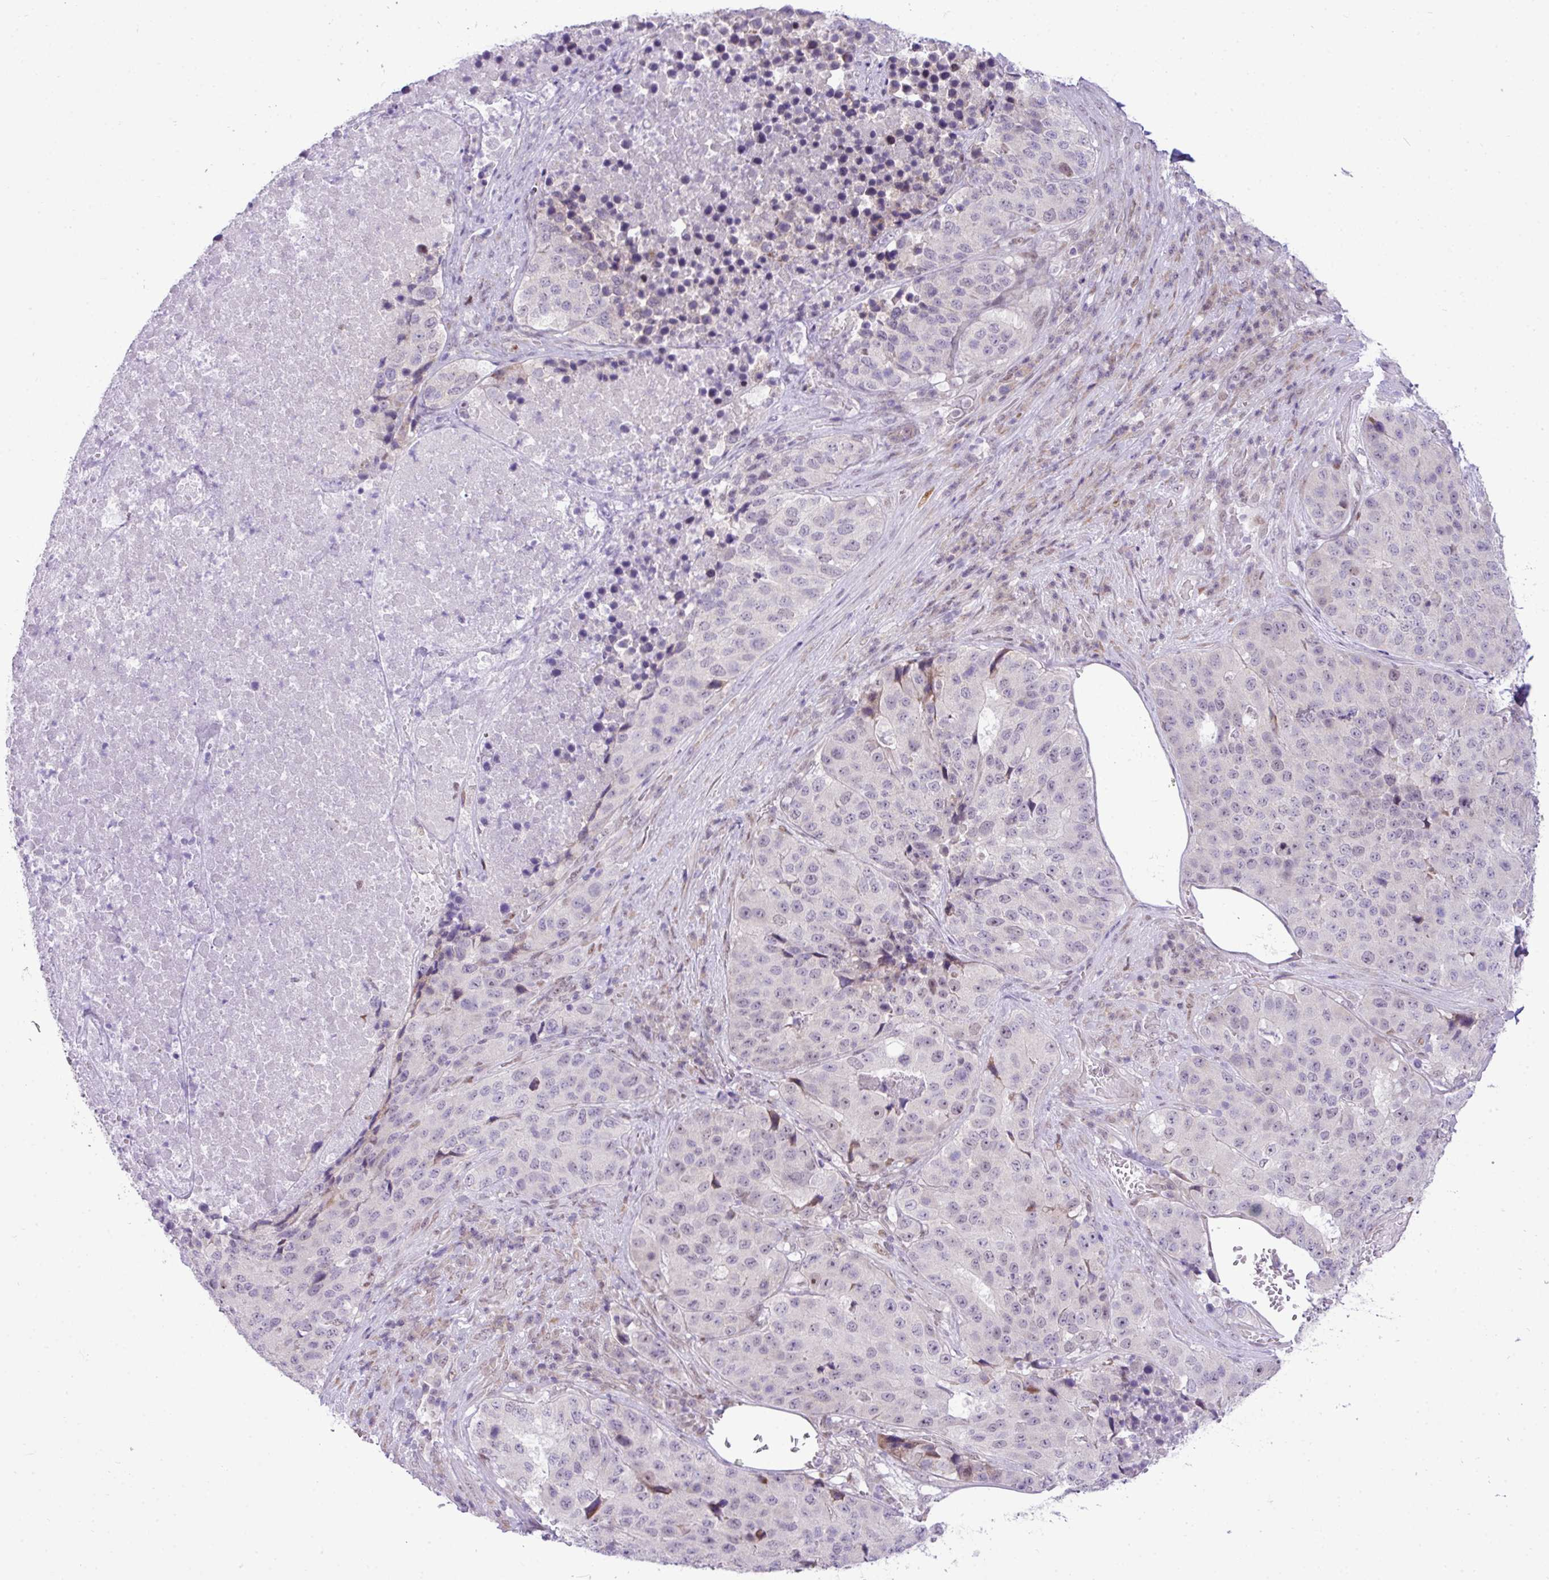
{"staining": {"intensity": "negative", "quantity": "none", "location": "none"}, "tissue": "stomach cancer", "cell_type": "Tumor cells", "image_type": "cancer", "snomed": [{"axis": "morphology", "description": "Adenocarcinoma, NOS"}, {"axis": "topography", "description": "Stomach"}], "caption": "High power microscopy micrograph of an IHC image of stomach cancer, revealing no significant staining in tumor cells. (Stains: DAB immunohistochemistry (IHC) with hematoxylin counter stain, Microscopy: brightfield microscopy at high magnification).", "gene": "ELOA2", "patient": {"sex": "male", "age": 71}}